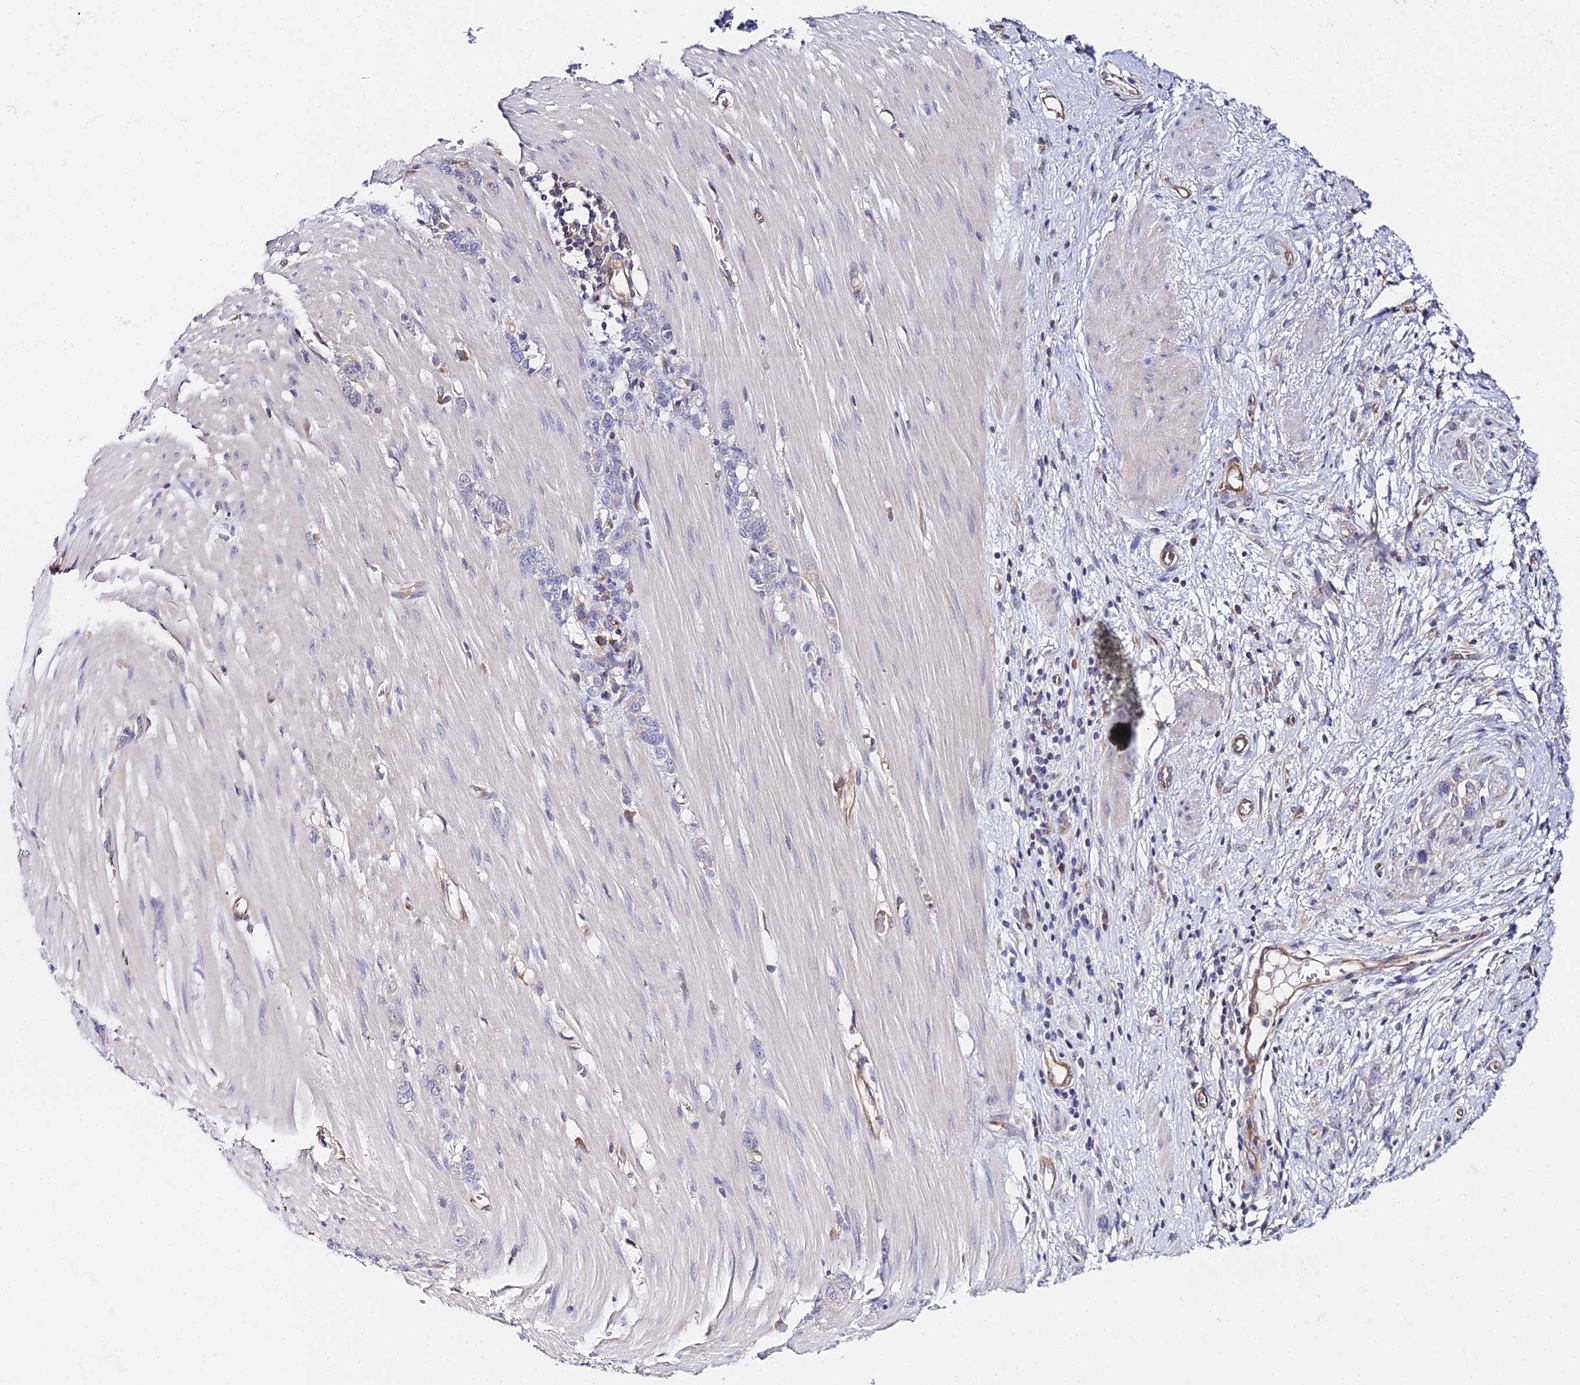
{"staining": {"intensity": "negative", "quantity": "none", "location": "none"}, "tissue": "stomach cancer", "cell_type": "Tumor cells", "image_type": "cancer", "snomed": [{"axis": "morphology", "description": "Adenocarcinoma, NOS"}, {"axis": "topography", "description": "Stomach"}], "caption": "Immunohistochemistry of adenocarcinoma (stomach) reveals no expression in tumor cells.", "gene": "PPP2R2C", "patient": {"sex": "female", "age": 76}}